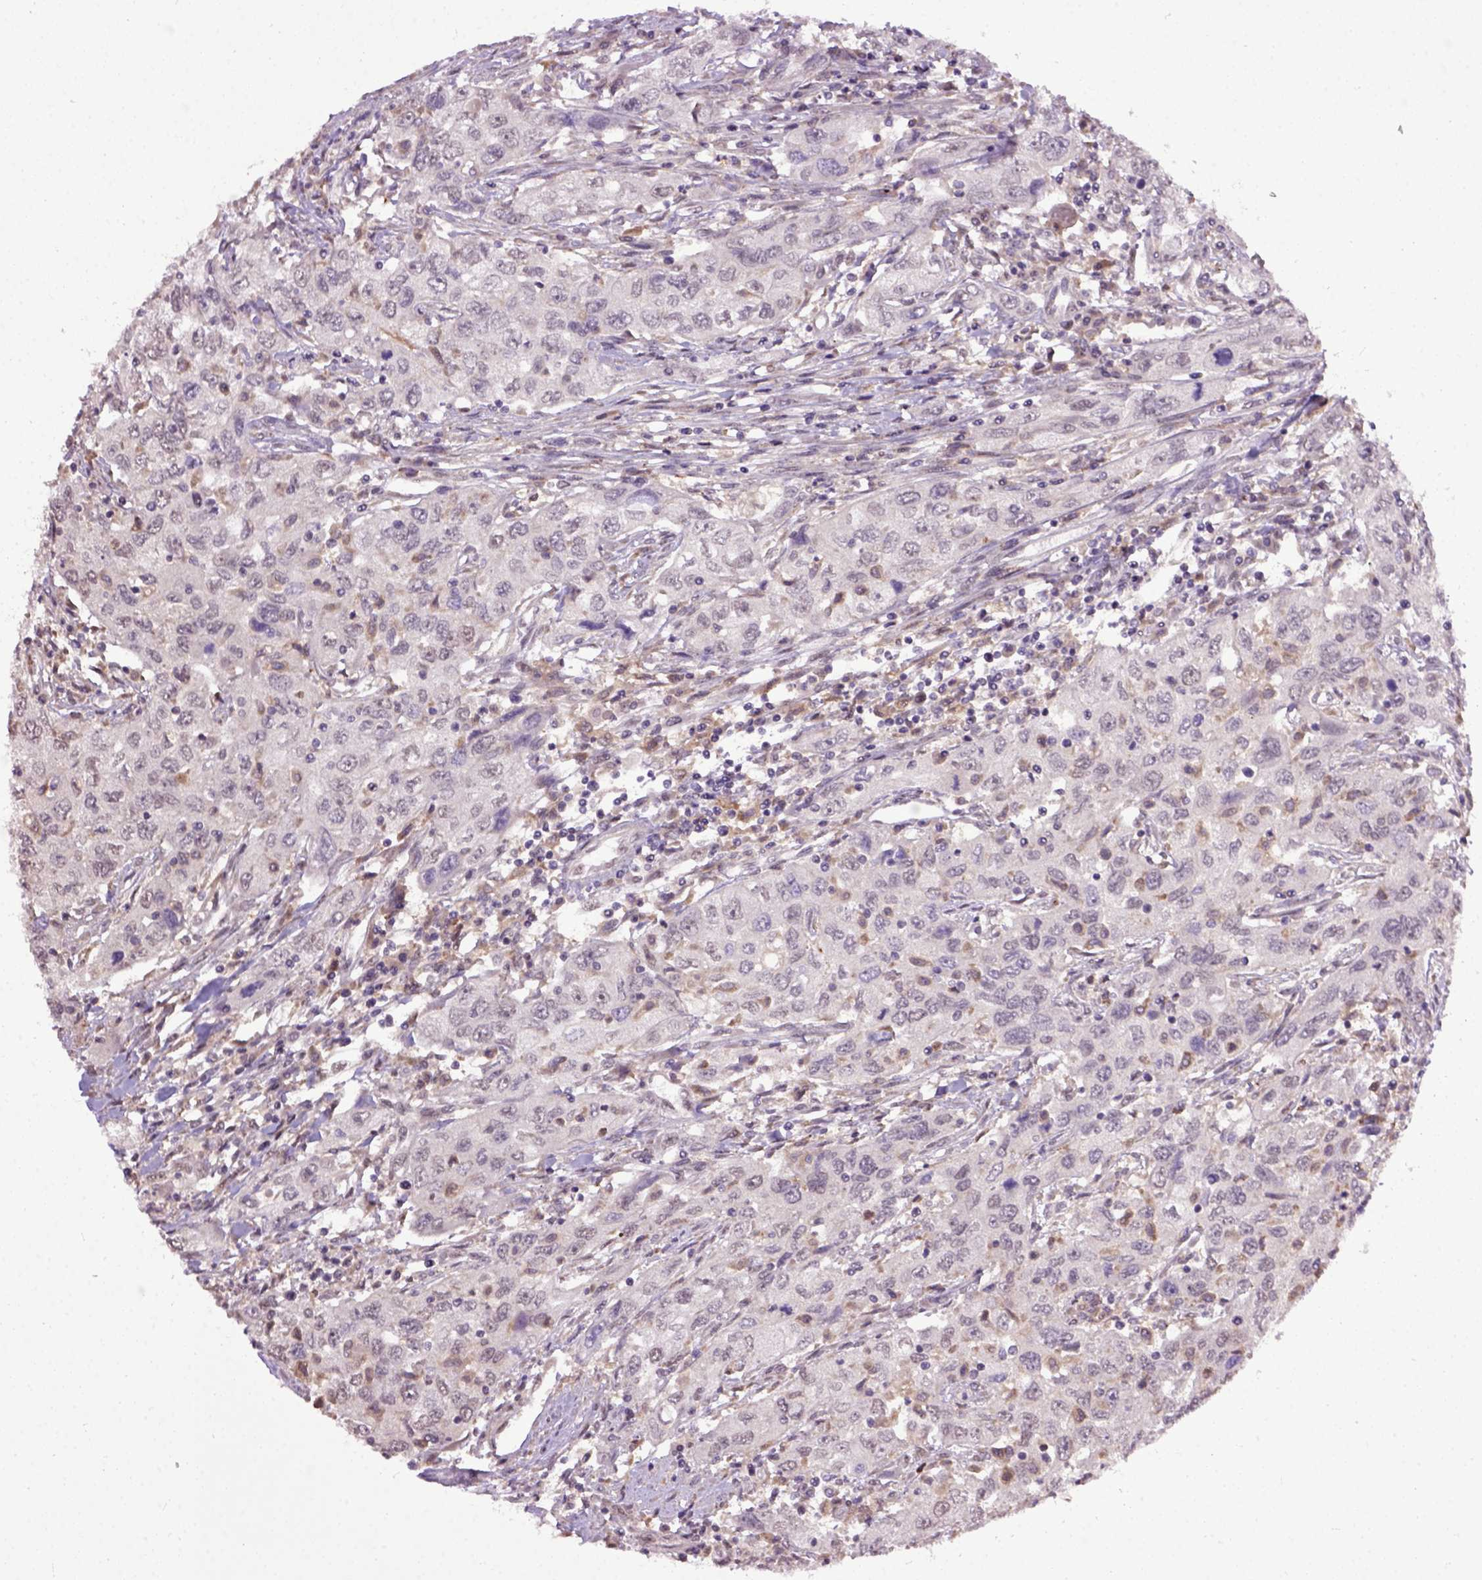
{"staining": {"intensity": "negative", "quantity": "none", "location": "none"}, "tissue": "urothelial cancer", "cell_type": "Tumor cells", "image_type": "cancer", "snomed": [{"axis": "morphology", "description": "Urothelial carcinoma, High grade"}, {"axis": "topography", "description": "Urinary bladder"}], "caption": "A high-resolution photomicrograph shows immunohistochemistry (IHC) staining of high-grade urothelial carcinoma, which displays no significant positivity in tumor cells.", "gene": "RAB43", "patient": {"sex": "male", "age": 76}}